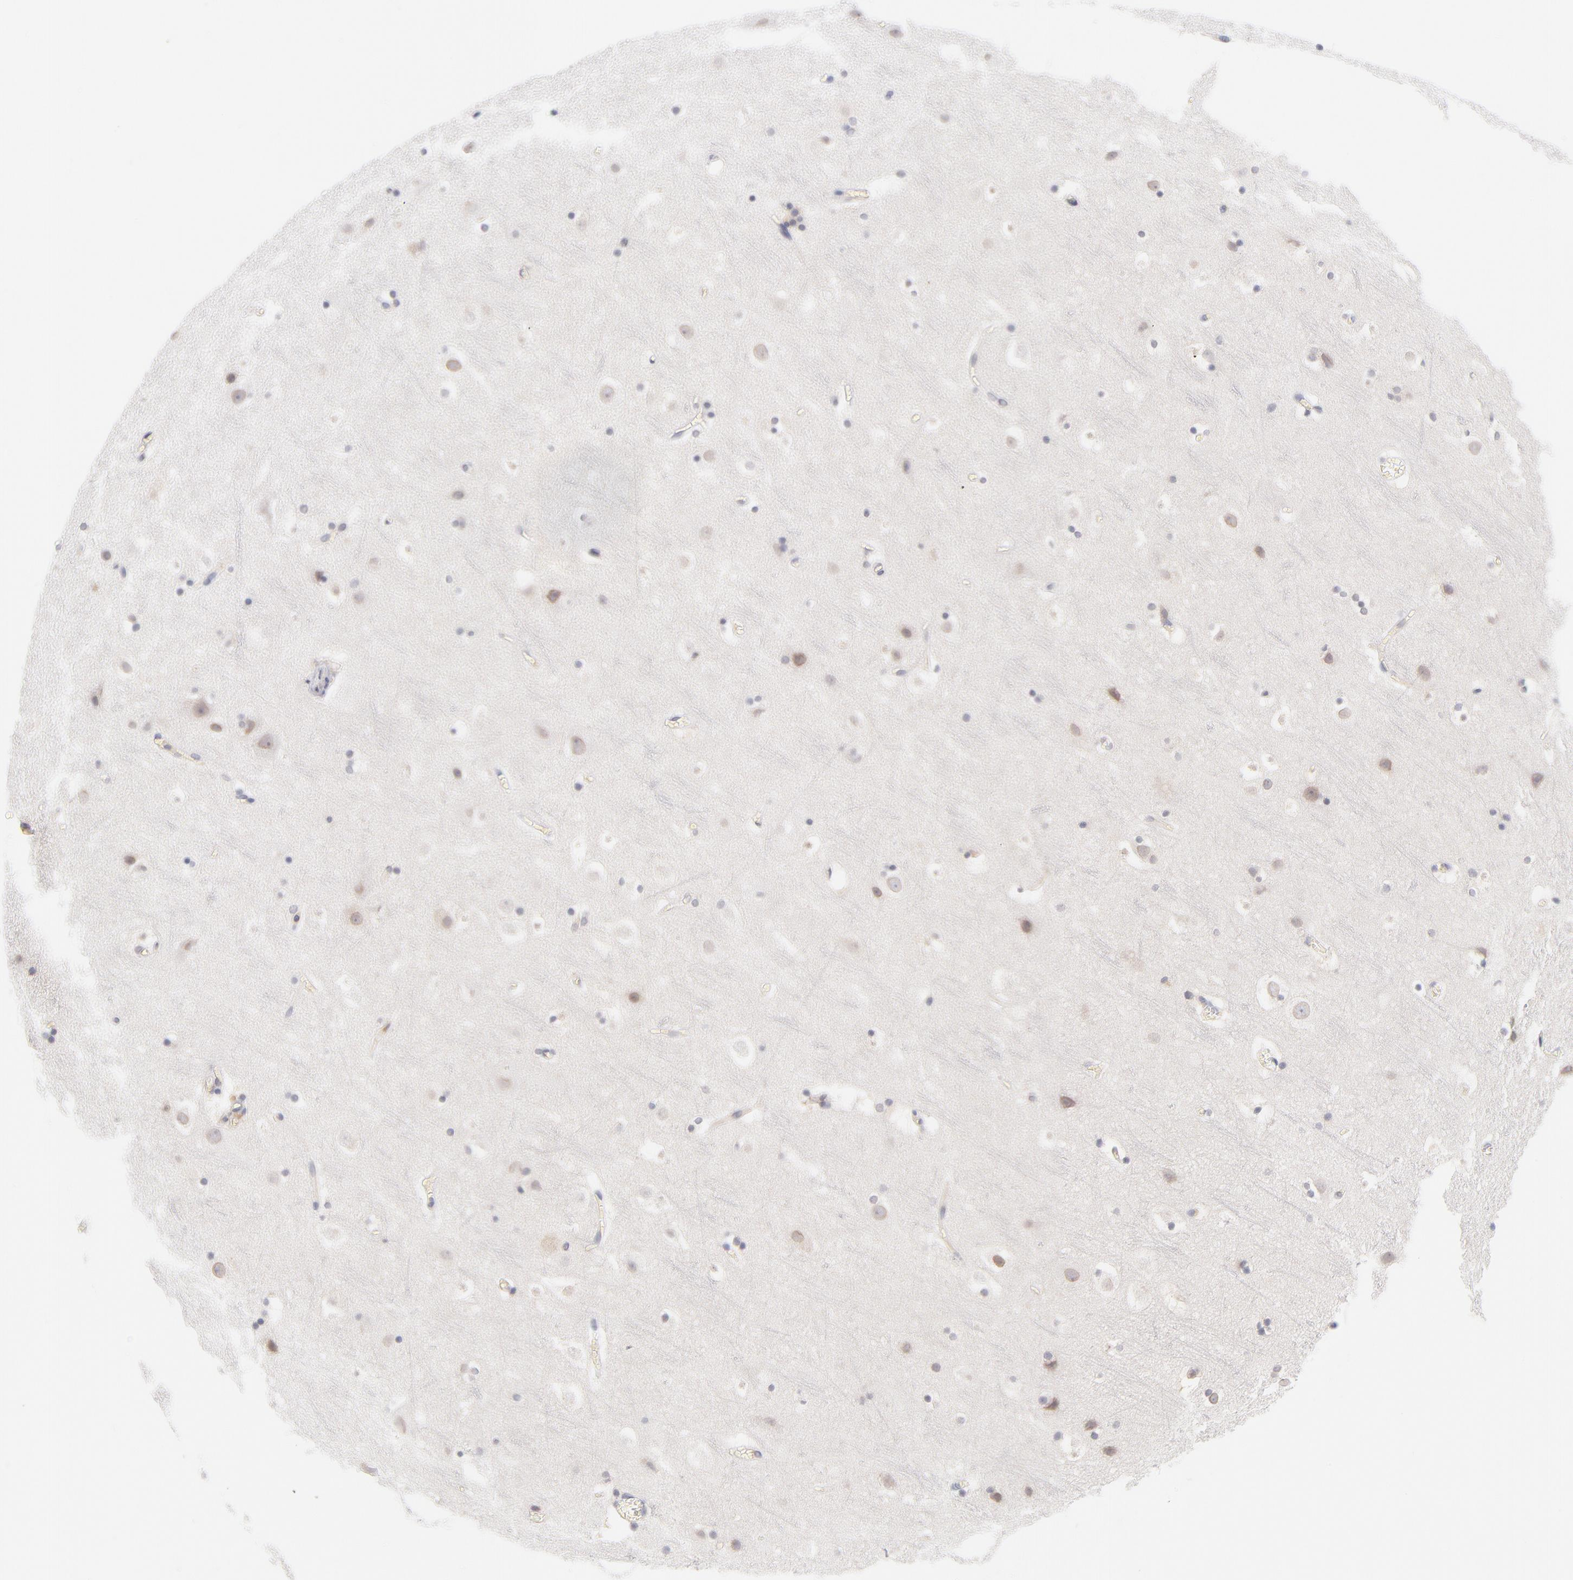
{"staining": {"intensity": "negative", "quantity": "none", "location": "none"}, "tissue": "cerebral cortex", "cell_type": "Endothelial cells", "image_type": "normal", "snomed": [{"axis": "morphology", "description": "Normal tissue, NOS"}, {"axis": "topography", "description": "Cerebral cortex"}], "caption": "This is an immunohistochemistry (IHC) histopathology image of unremarkable cerebral cortex. There is no staining in endothelial cells.", "gene": "CASP6", "patient": {"sex": "male", "age": 45}}